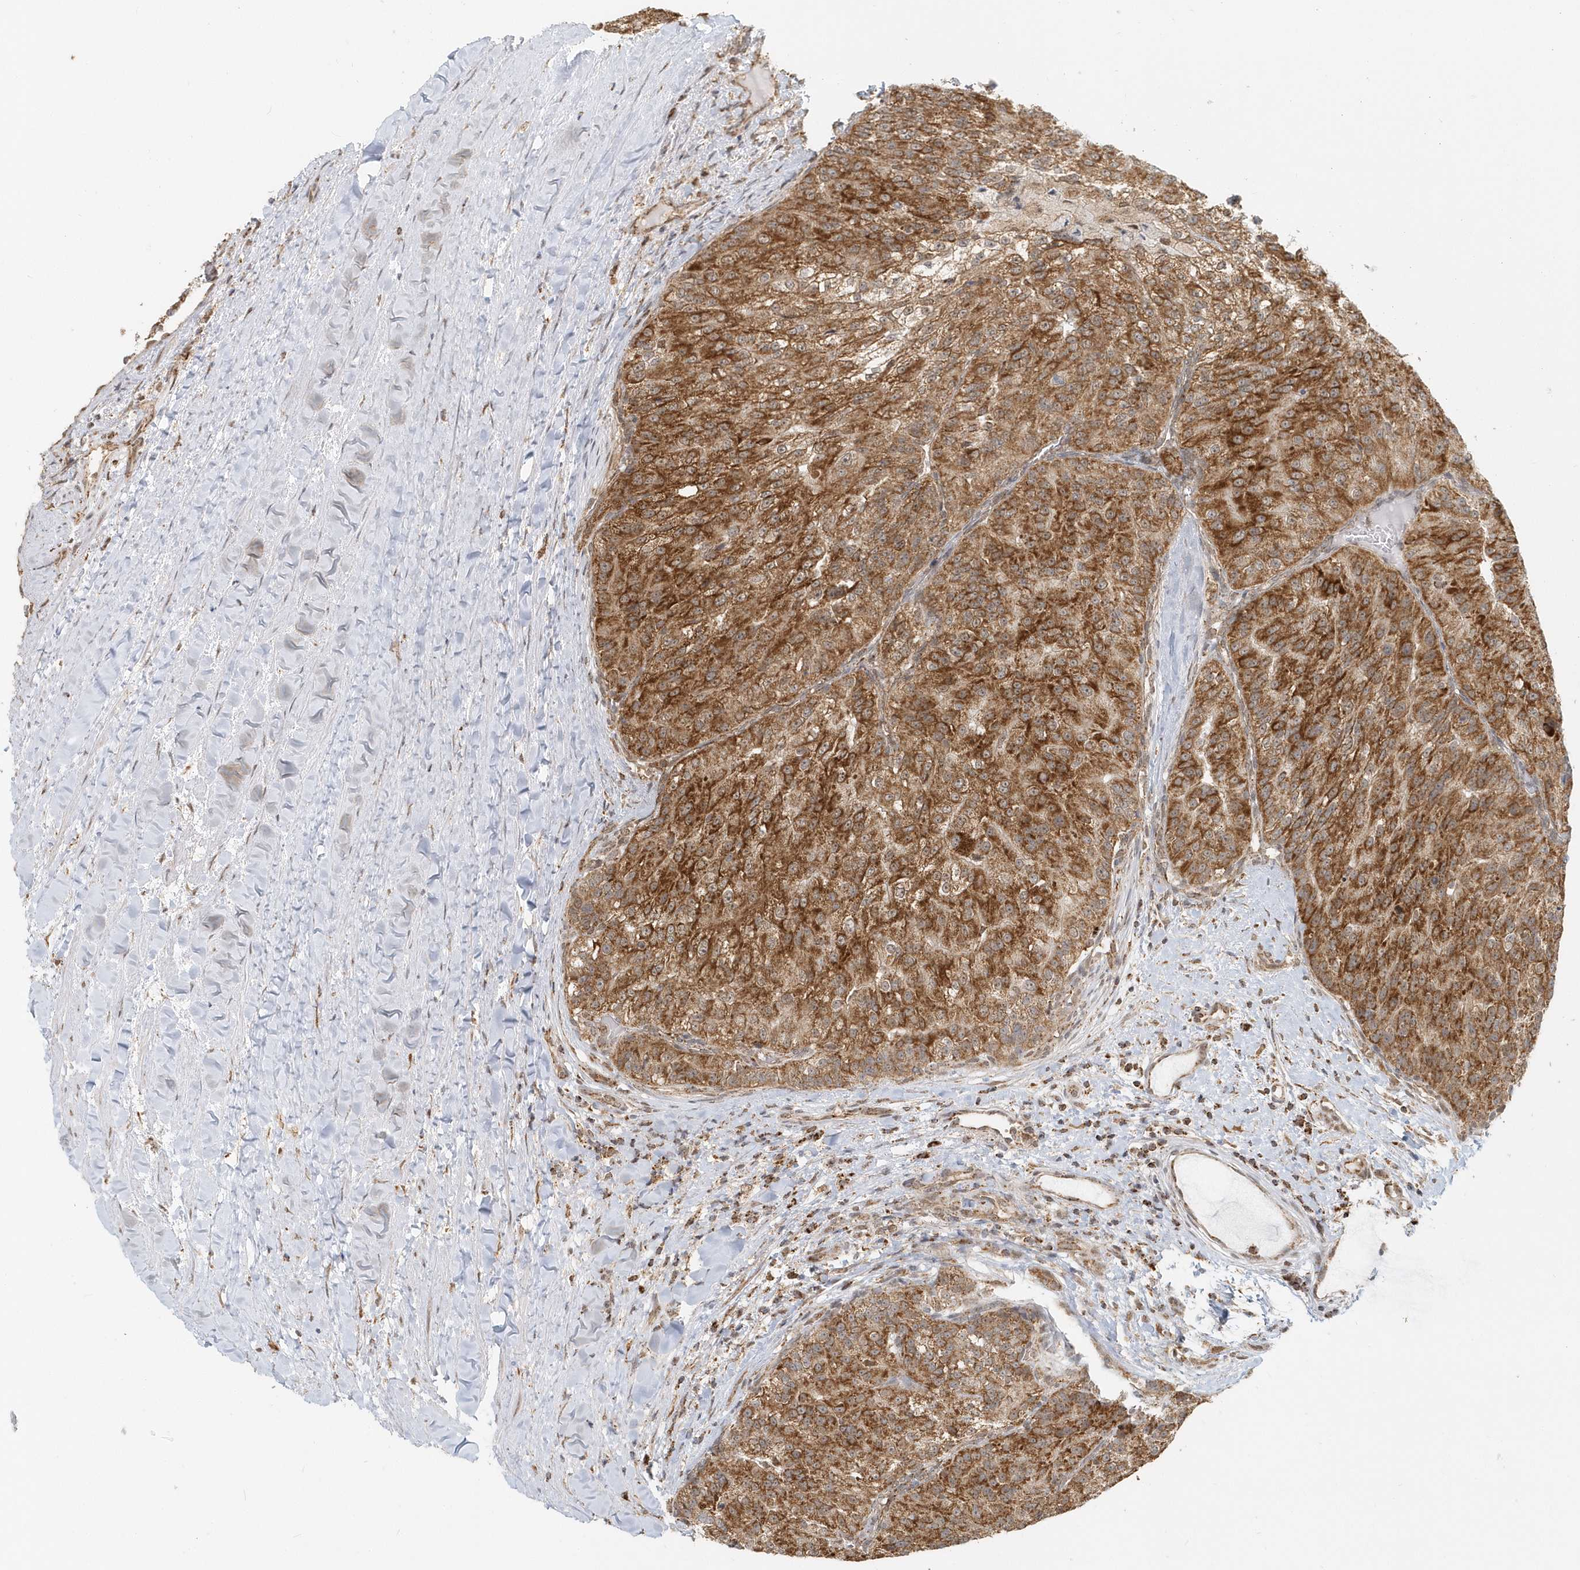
{"staining": {"intensity": "strong", "quantity": ">75%", "location": "cytoplasmic/membranous"}, "tissue": "renal cancer", "cell_type": "Tumor cells", "image_type": "cancer", "snomed": [{"axis": "morphology", "description": "Adenocarcinoma, NOS"}, {"axis": "topography", "description": "Kidney"}], "caption": "Human adenocarcinoma (renal) stained with a protein marker displays strong staining in tumor cells.", "gene": "PSMD6", "patient": {"sex": "female", "age": 63}}